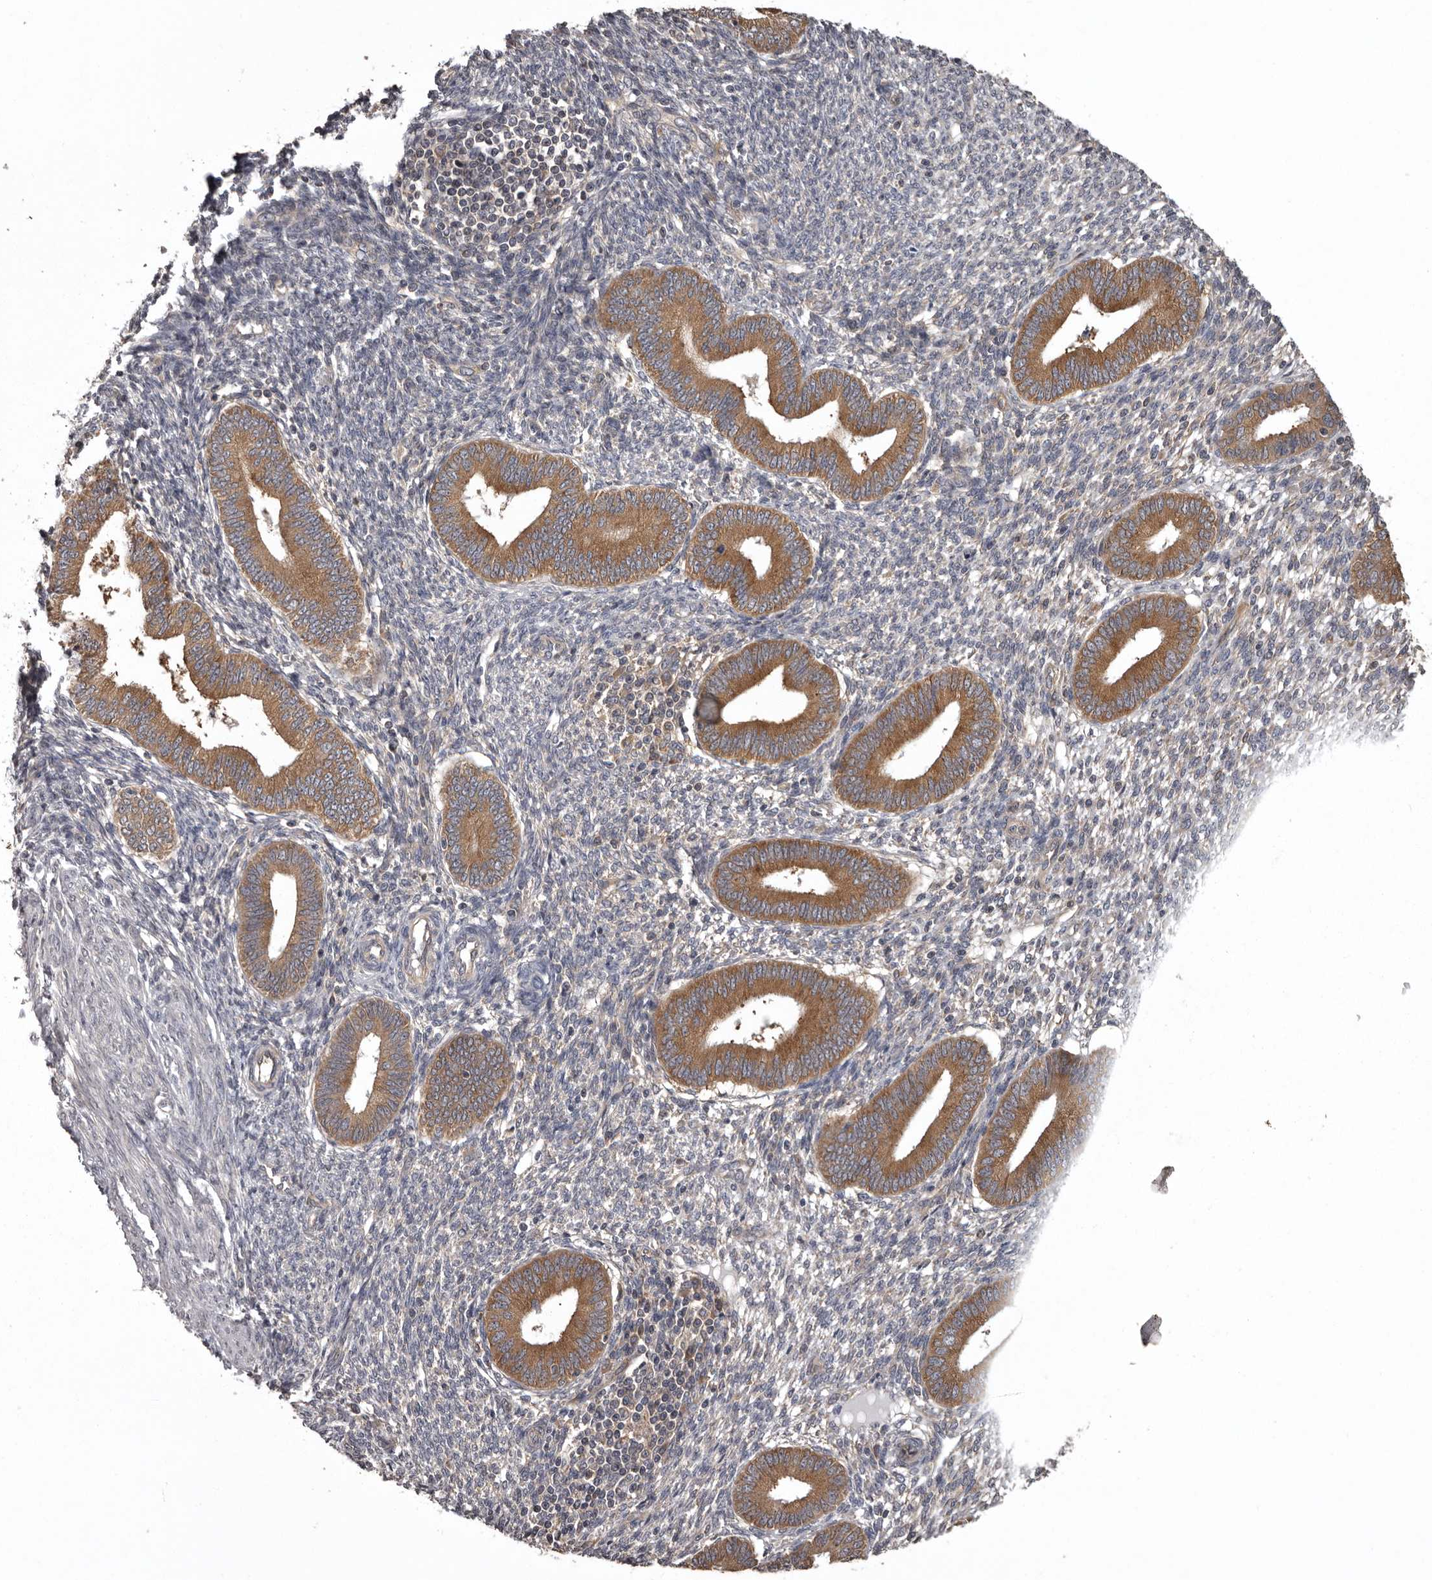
{"staining": {"intensity": "negative", "quantity": "none", "location": "none"}, "tissue": "endometrium", "cell_type": "Cells in endometrial stroma", "image_type": "normal", "snomed": [{"axis": "morphology", "description": "Normal tissue, NOS"}, {"axis": "topography", "description": "Endometrium"}], "caption": "Cells in endometrial stroma show no significant staining in benign endometrium. (DAB (3,3'-diaminobenzidine) IHC, high magnification).", "gene": "DARS1", "patient": {"sex": "female", "age": 46}}